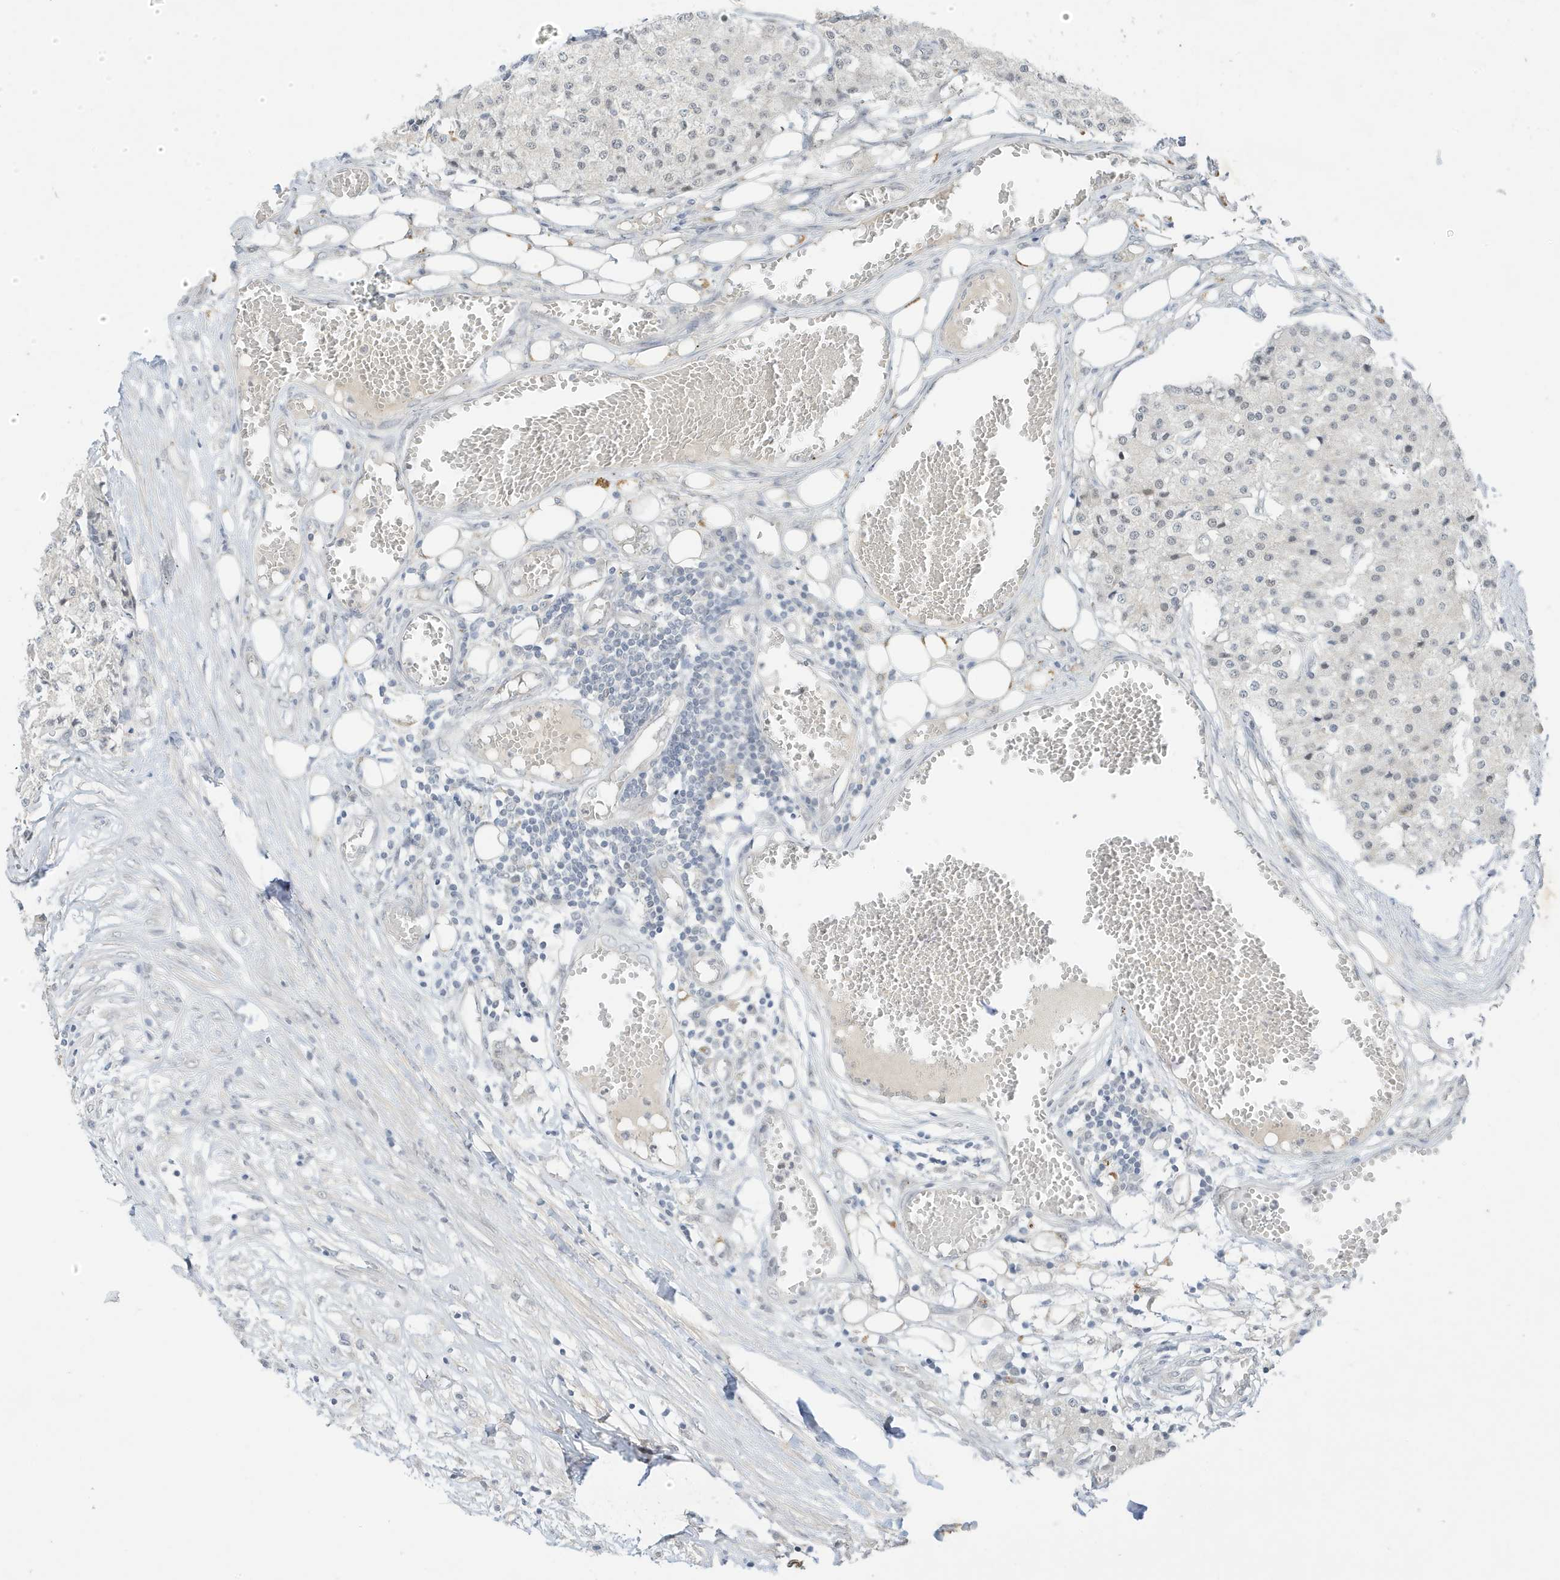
{"staining": {"intensity": "negative", "quantity": "none", "location": "none"}, "tissue": "carcinoid", "cell_type": "Tumor cells", "image_type": "cancer", "snomed": [{"axis": "morphology", "description": "Carcinoid, malignant, NOS"}, {"axis": "topography", "description": "Colon"}], "caption": "DAB immunohistochemical staining of malignant carcinoid displays no significant positivity in tumor cells. (Stains: DAB immunohistochemistry (IHC) with hematoxylin counter stain, Microscopy: brightfield microscopy at high magnification).", "gene": "MSL3", "patient": {"sex": "female", "age": 52}}